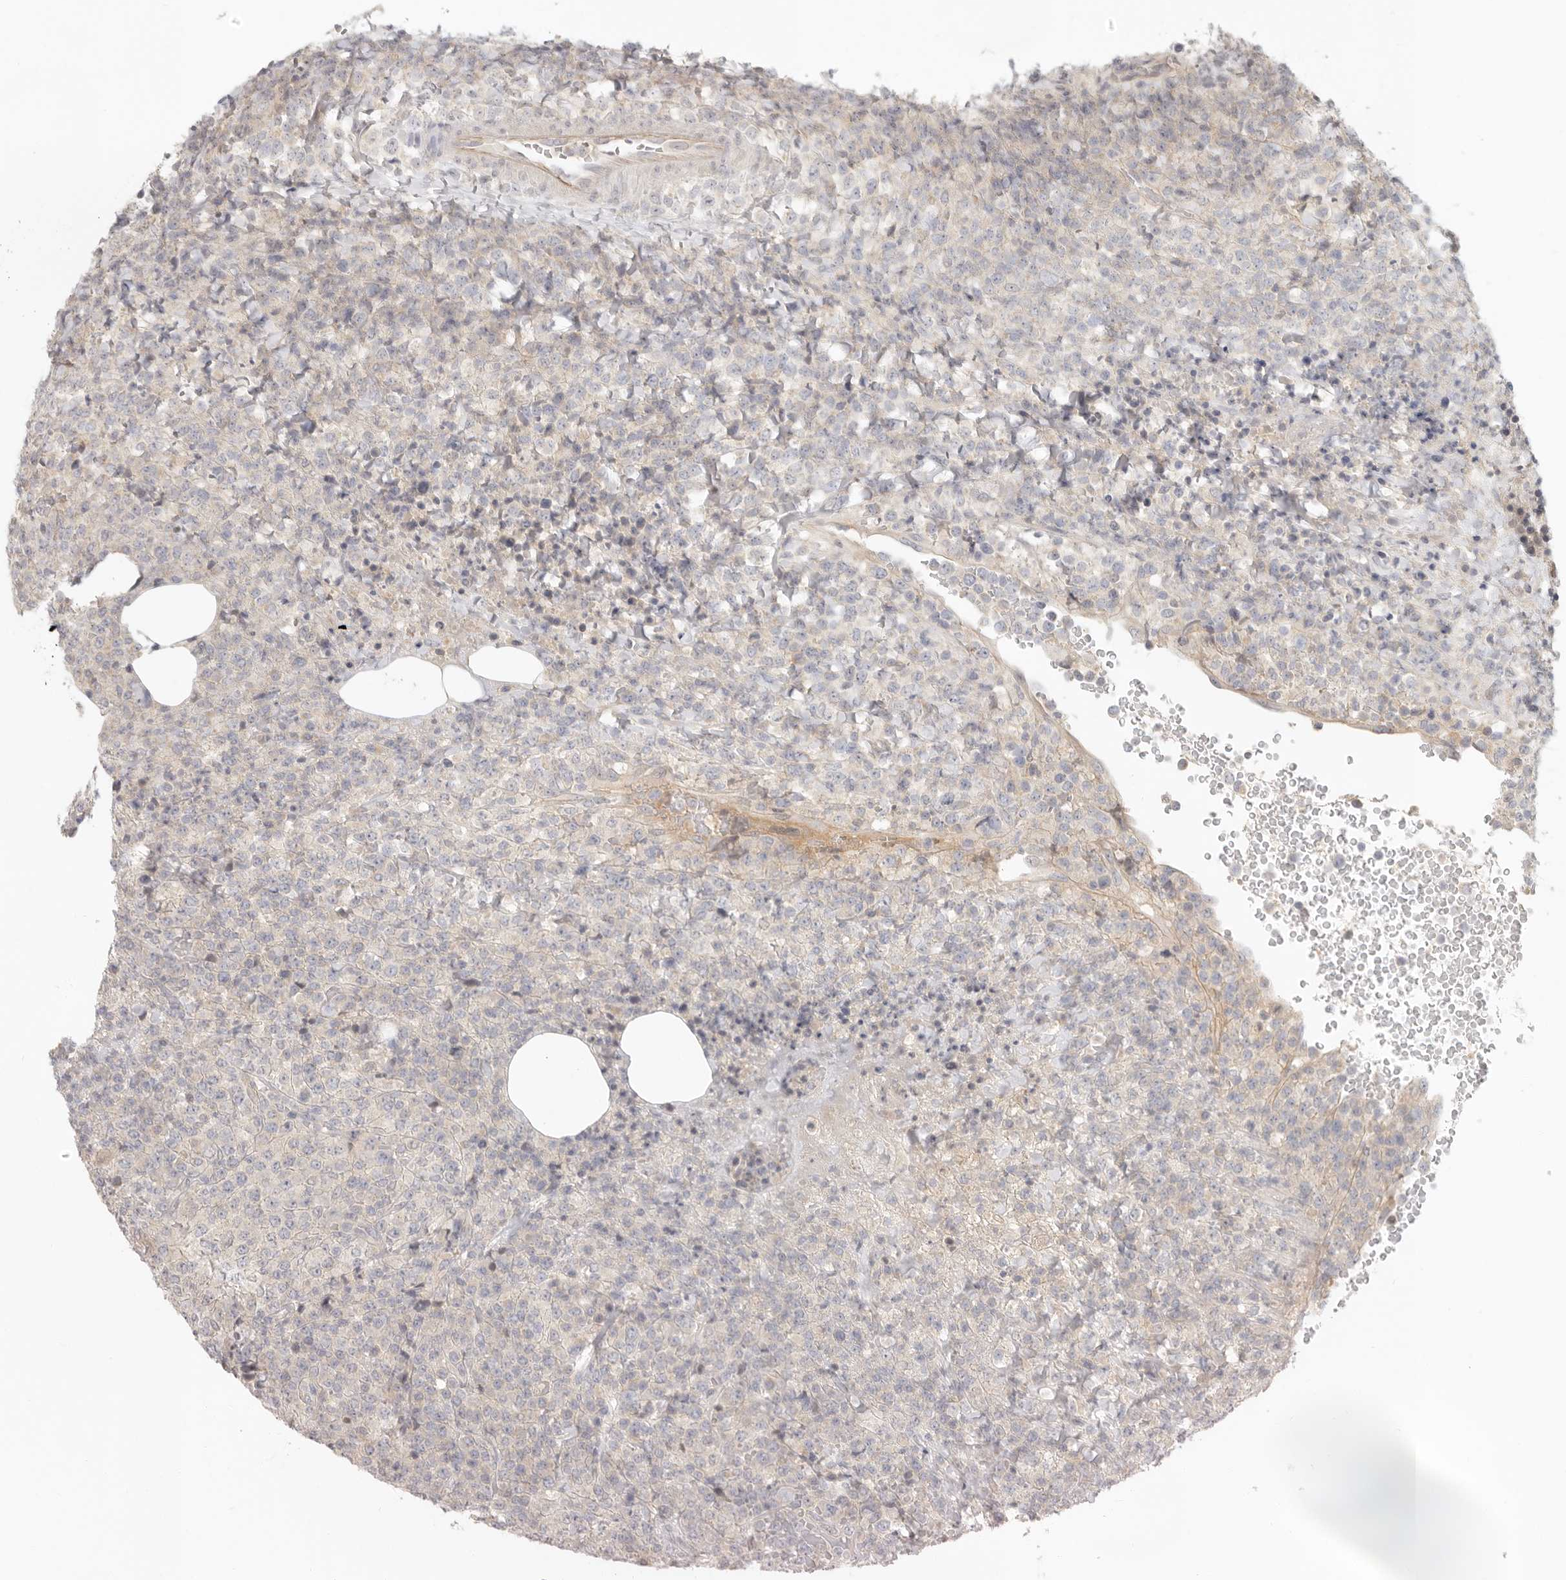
{"staining": {"intensity": "negative", "quantity": "none", "location": "none"}, "tissue": "lymphoma", "cell_type": "Tumor cells", "image_type": "cancer", "snomed": [{"axis": "morphology", "description": "Malignant lymphoma, non-Hodgkin's type, High grade"}, {"axis": "topography", "description": "Lymph node"}], "caption": "Immunohistochemistry image of neoplastic tissue: human lymphoma stained with DAB (3,3'-diaminobenzidine) shows no significant protein staining in tumor cells.", "gene": "AHDC1", "patient": {"sex": "male", "age": 13}}